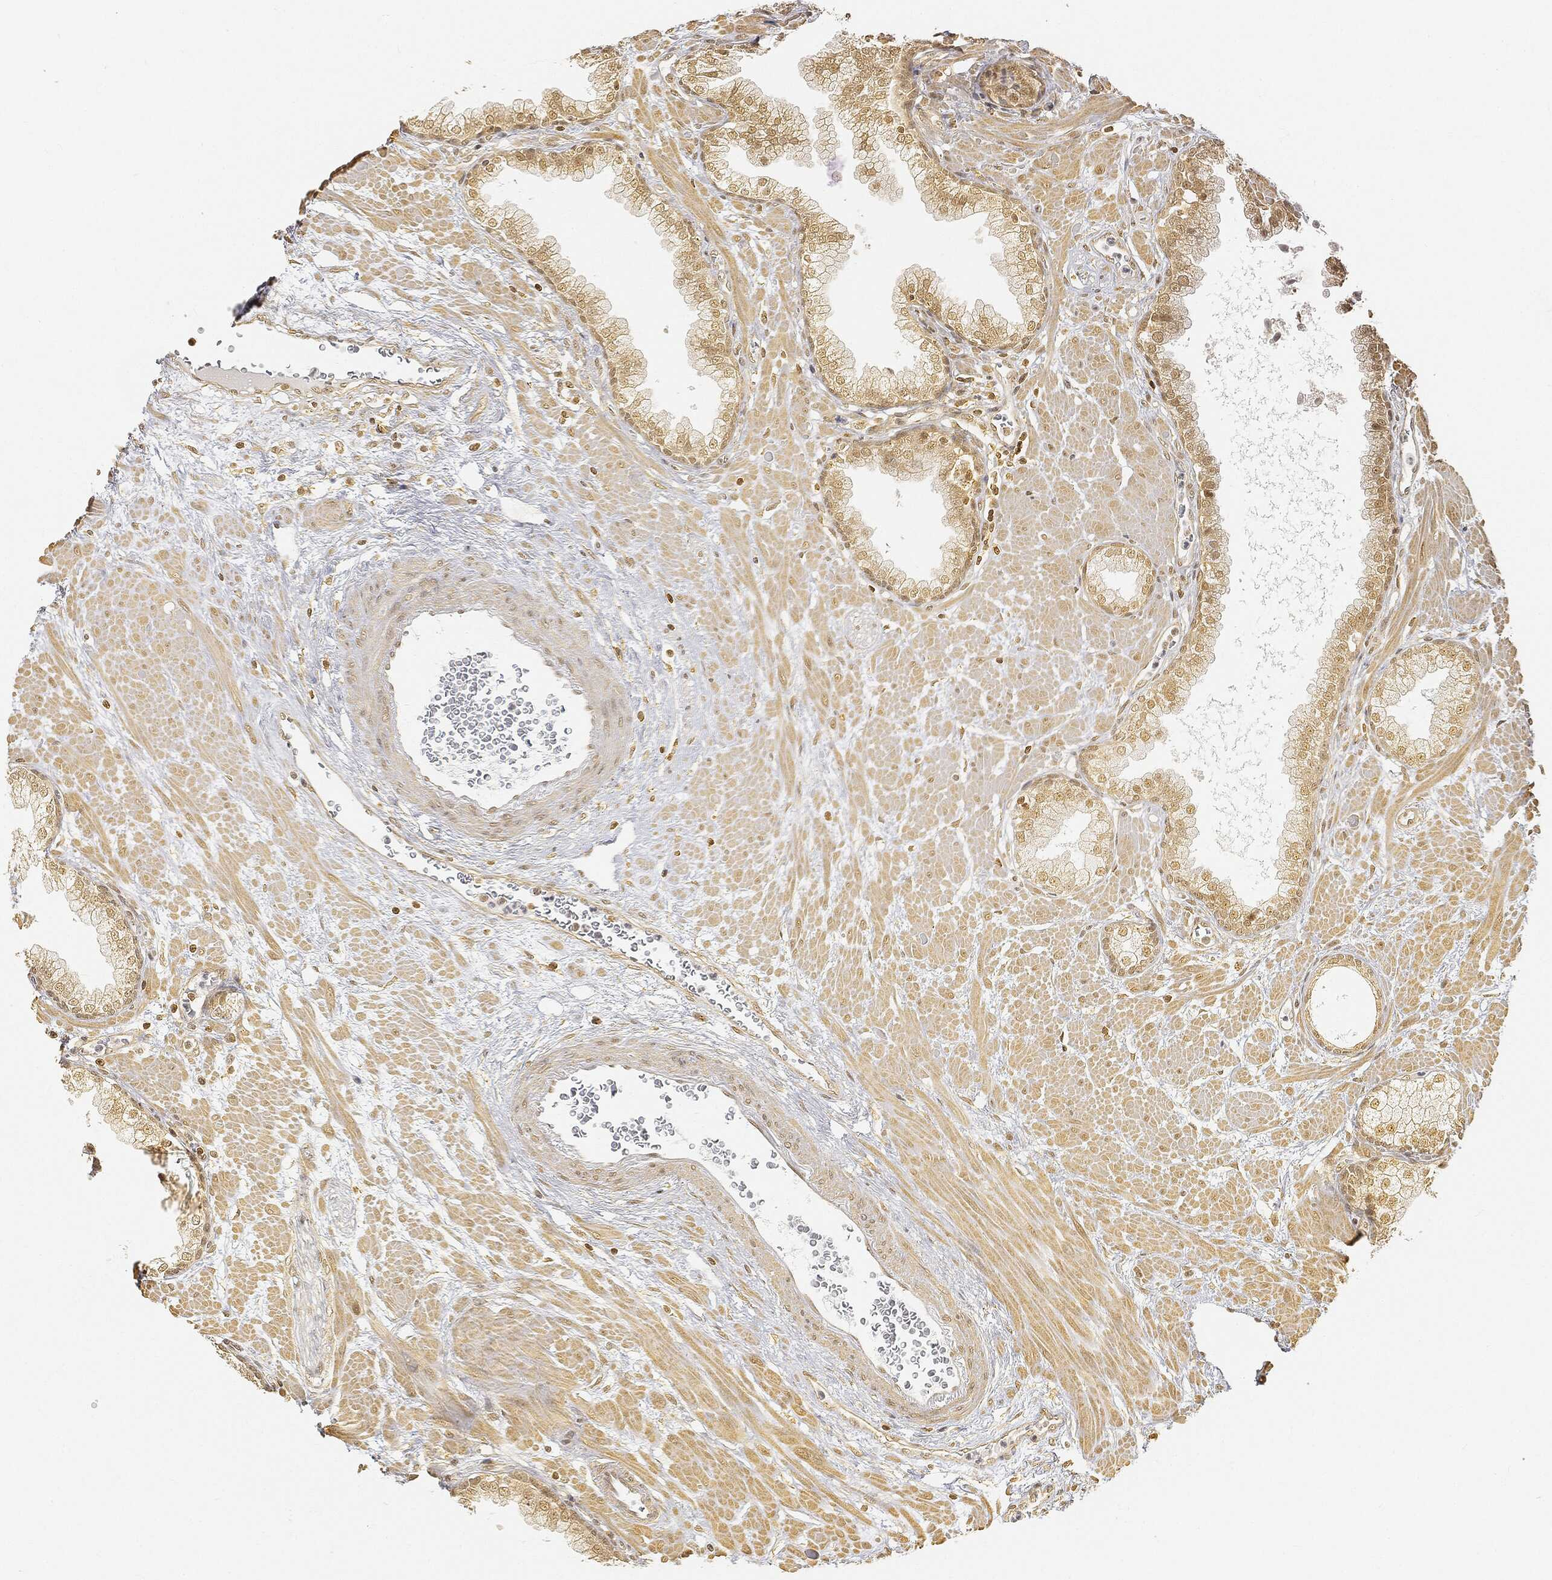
{"staining": {"intensity": "moderate", "quantity": ">75%", "location": "nuclear"}, "tissue": "prostate", "cell_type": "Glandular cells", "image_type": "normal", "snomed": [{"axis": "morphology", "description": "Normal tissue, NOS"}, {"axis": "topography", "description": "Prostate"}], "caption": "Prostate was stained to show a protein in brown. There is medium levels of moderate nuclear positivity in about >75% of glandular cells.", "gene": "RSRC2", "patient": {"sex": "male", "age": 63}}